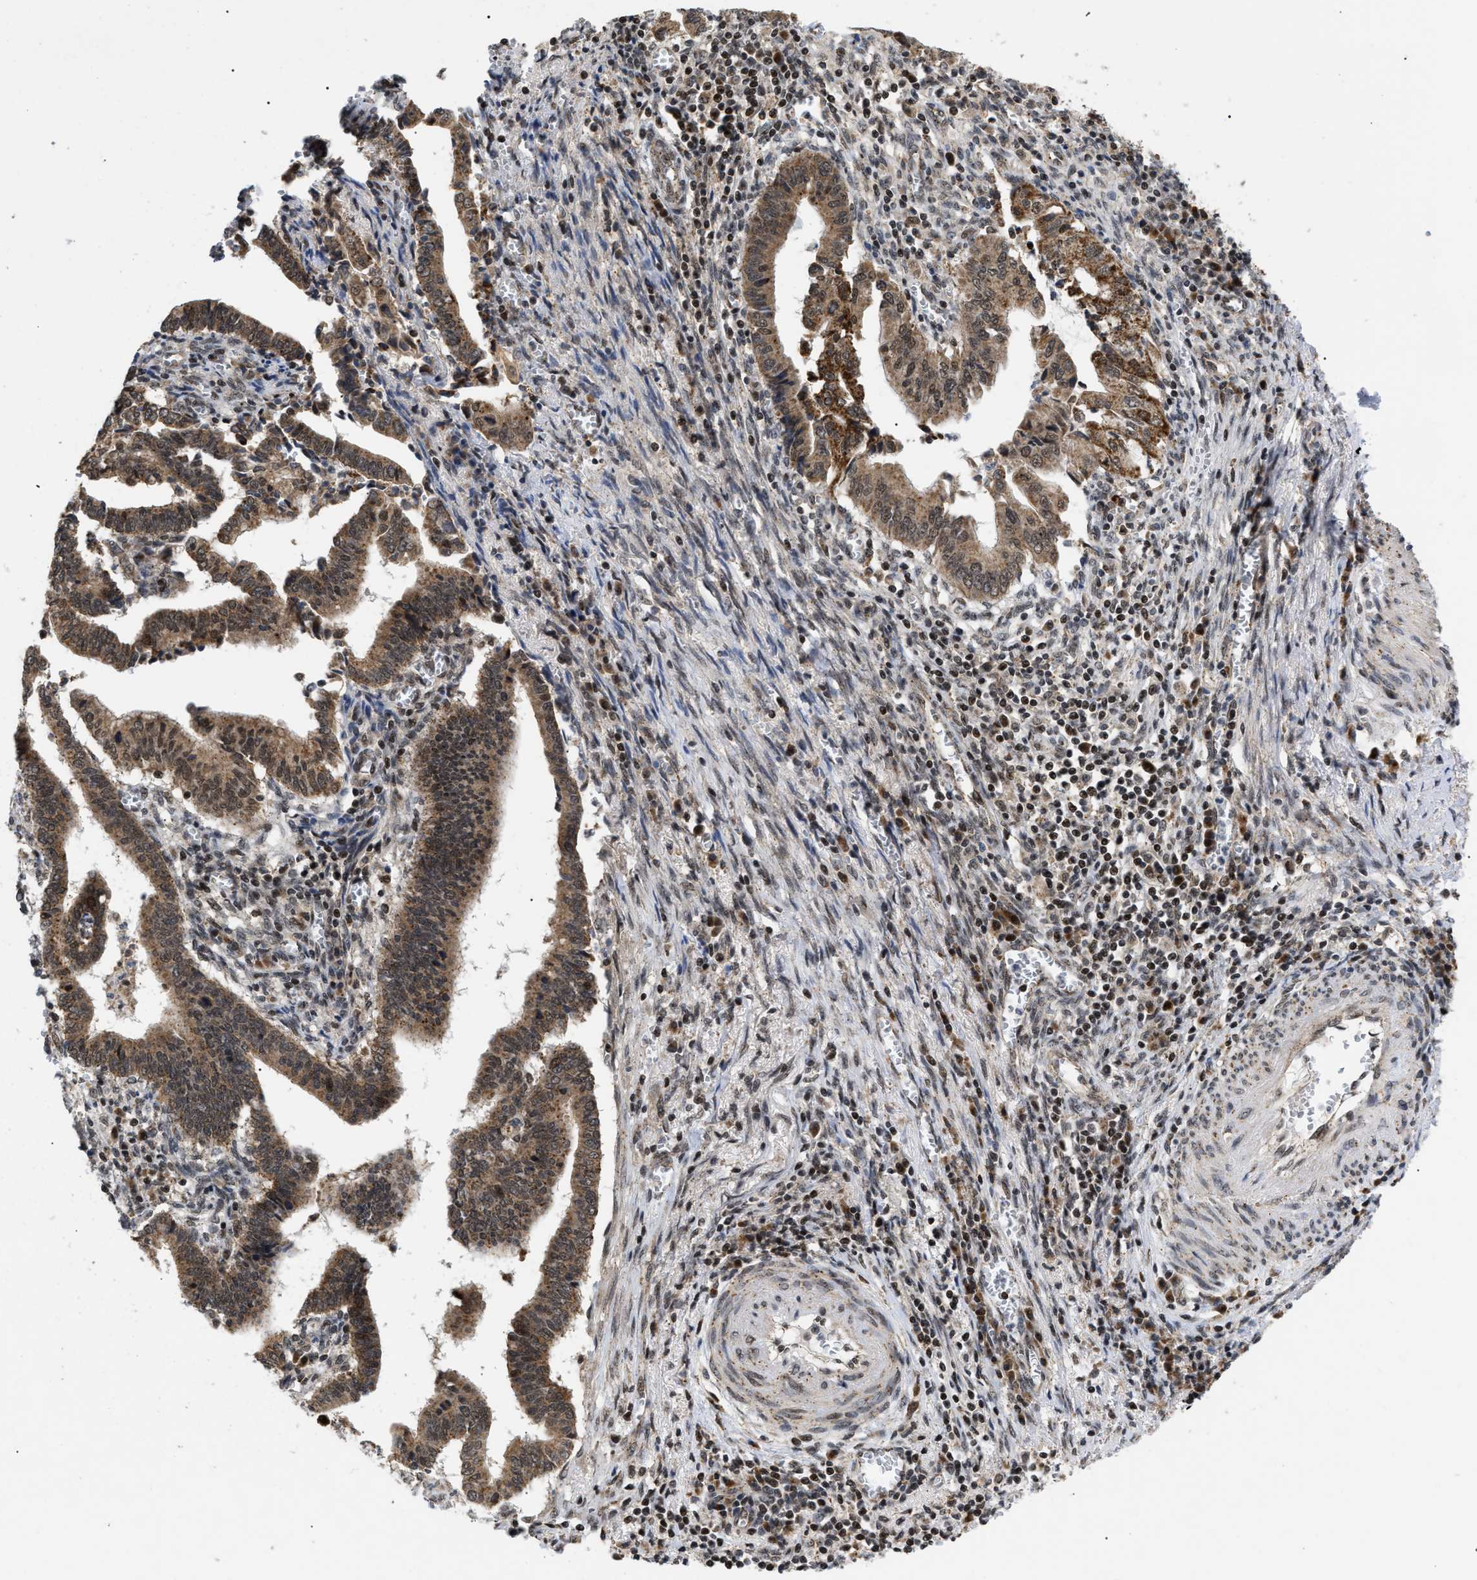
{"staining": {"intensity": "moderate", "quantity": ">75%", "location": "cytoplasmic/membranous"}, "tissue": "cervical cancer", "cell_type": "Tumor cells", "image_type": "cancer", "snomed": [{"axis": "morphology", "description": "Adenocarcinoma, NOS"}, {"axis": "topography", "description": "Cervix"}], "caption": "Moderate cytoplasmic/membranous expression is appreciated in approximately >75% of tumor cells in cervical cancer (adenocarcinoma). The staining was performed using DAB to visualize the protein expression in brown, while the nuclei were stained in blue with hematoxylin (Magnification: 20x).", "gene": "ZBTB11", "patient": {"sex": "female", "age": 44}}